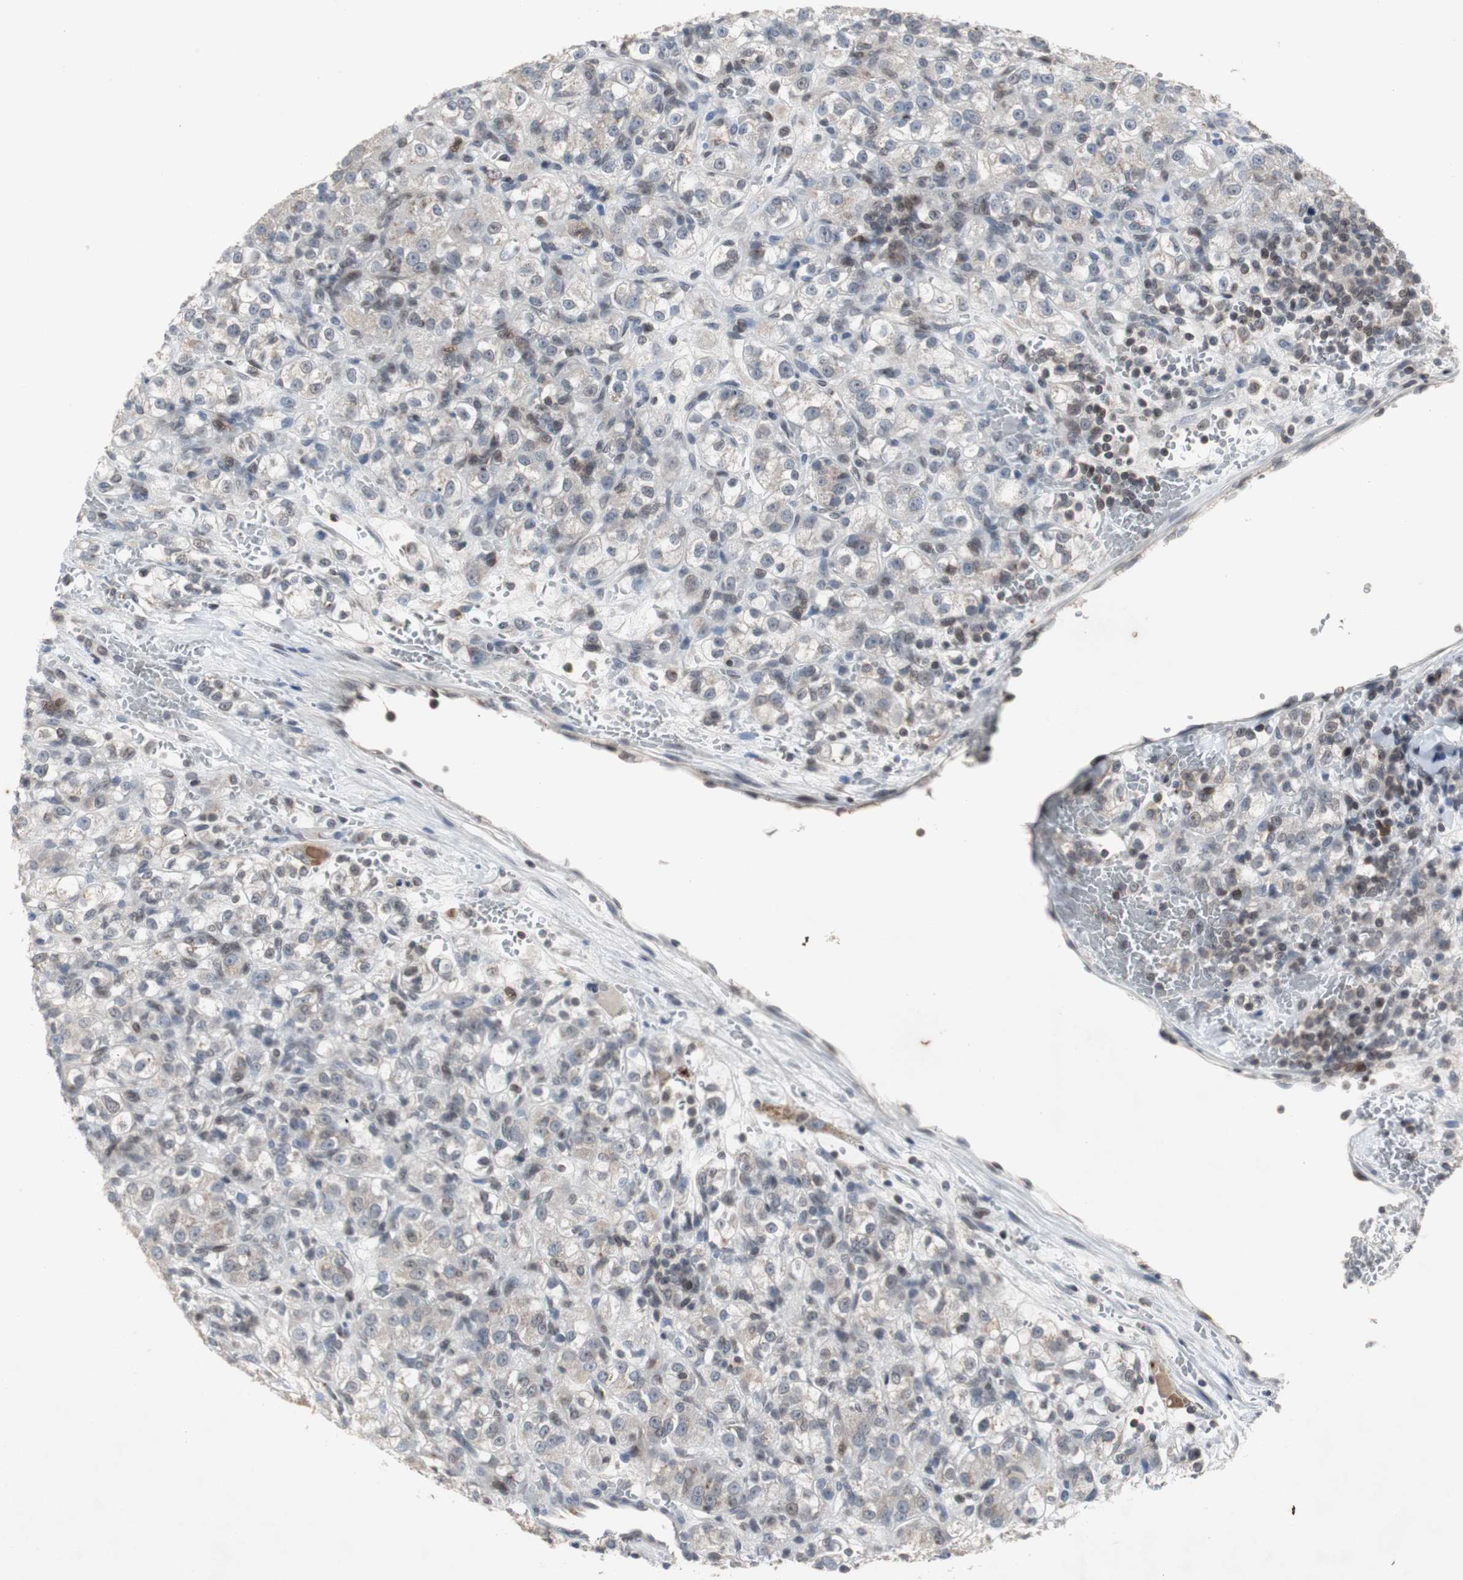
{"staining": {"intensity": "weak", "quantity": "<25%", "location": "cytoplasmic/membranous"}, "tissue": "renal cancer", "cell_type": "Tumor cells", "image_type": "cancer", "snomed": [{"axis": "morphology", "description": "Normal tissue, NOS"}, {"axis": "morphology", "description": "Adenocarcinoma, NOS"}, {"axis": "topography", "description": "Kidney"}], "caption": "IHC image of neoplastic tissue: human adenocarcinoma (renal) stained with DAB reveals no significant protein staining in tumor cells.", "gene": "ZNF396", "patient": {"sex": "male", "age": 61}}